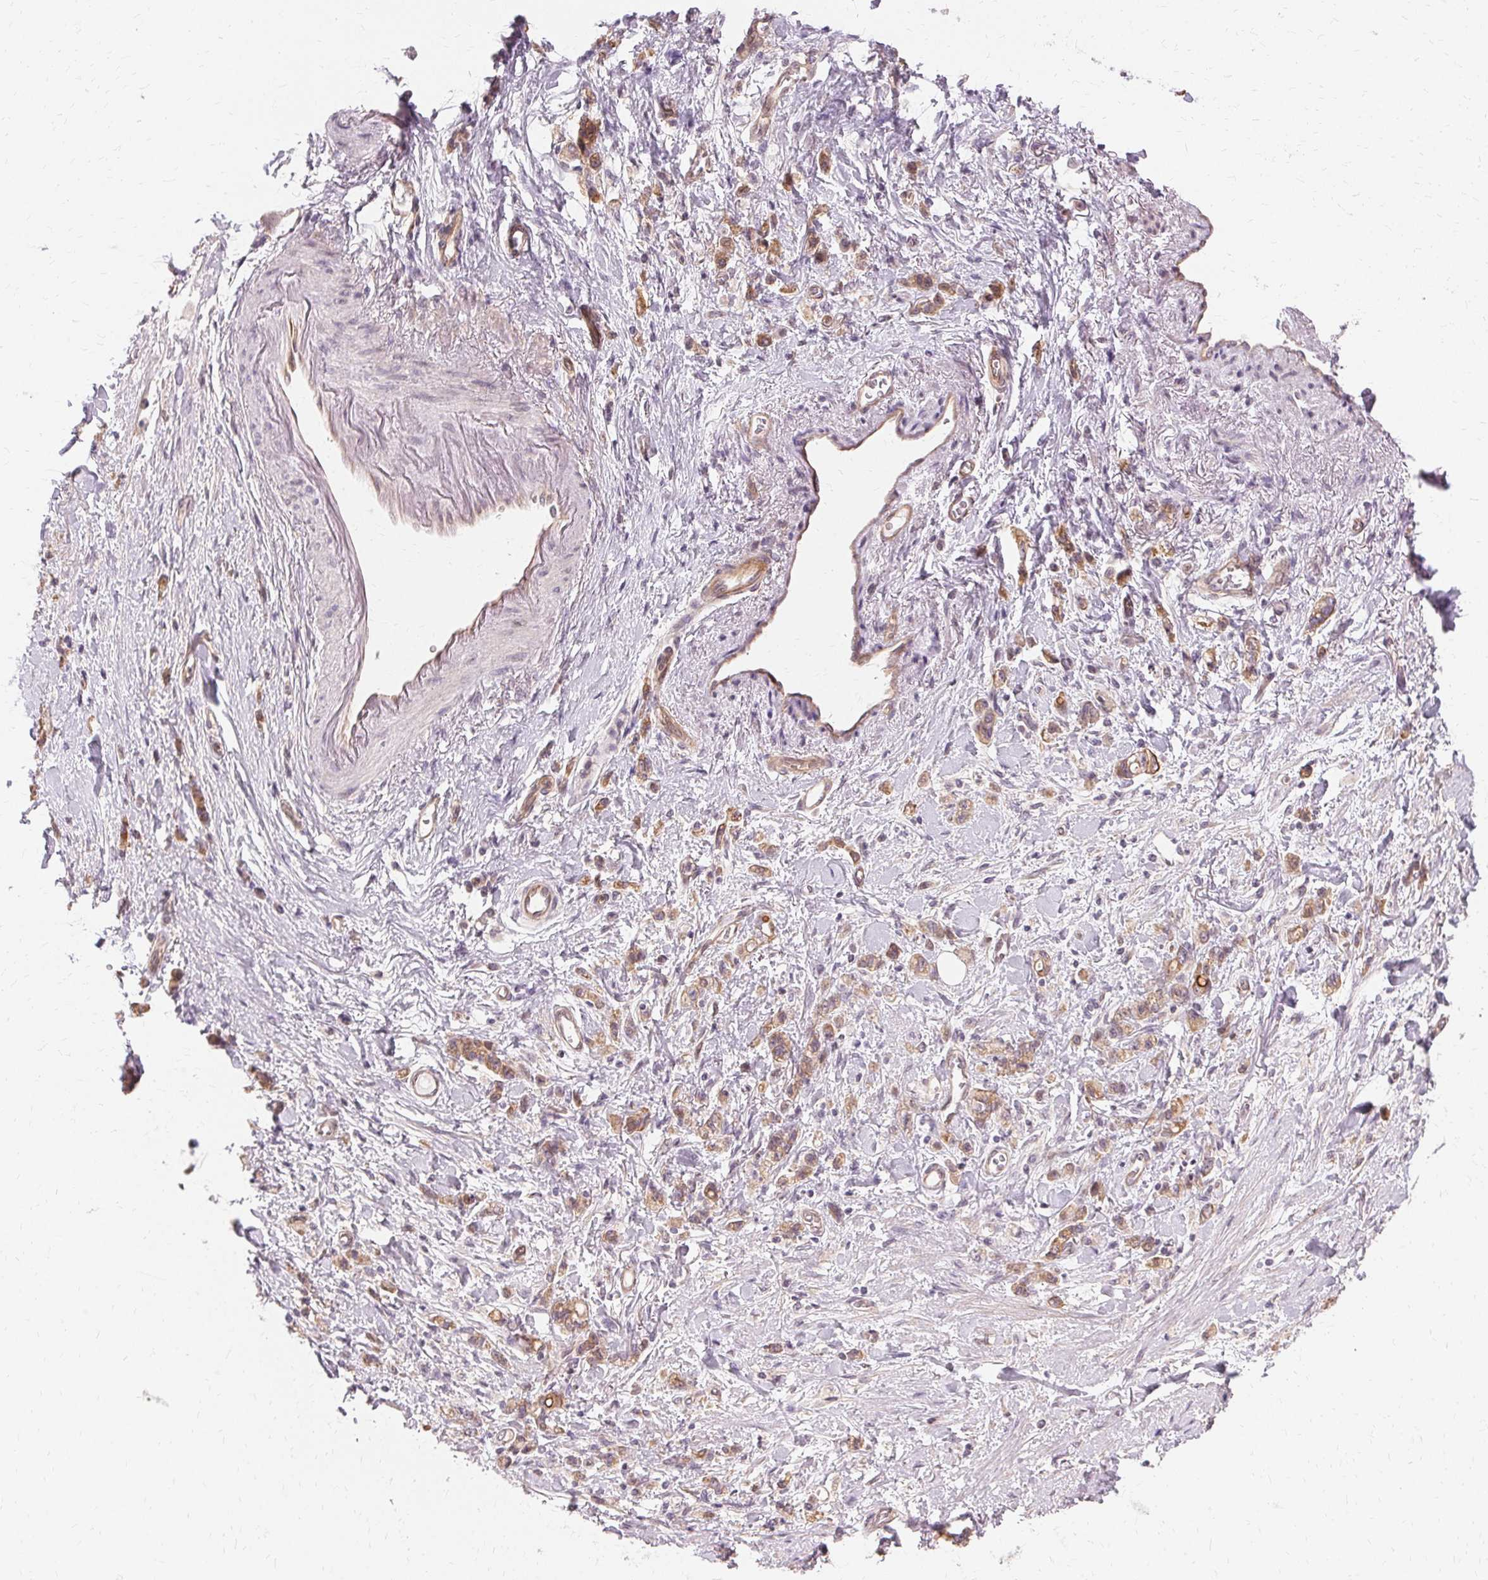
{"staining": {"intensity": "moderate", "quantity": ">75%", "location": "cytoplasmic/membranous"}, "tissue": "stomach cancer", "cell_type": "Tumor cells", "image_type": "cancer", "snomed": [{"axis": "morphology", "description": "Adenocarcinoma, NOS"}, {"axis": "topography", "description": "Stomach"}], "caption": "There is medium levels of moderate cytoplasmic/membranous expression in tumor cells of adenocarcinoma (stomach), as demonstrated by immunohistochemical staining (brown color).", "gene": "USP8", "patient": {"sex": "male", "age": 77}}